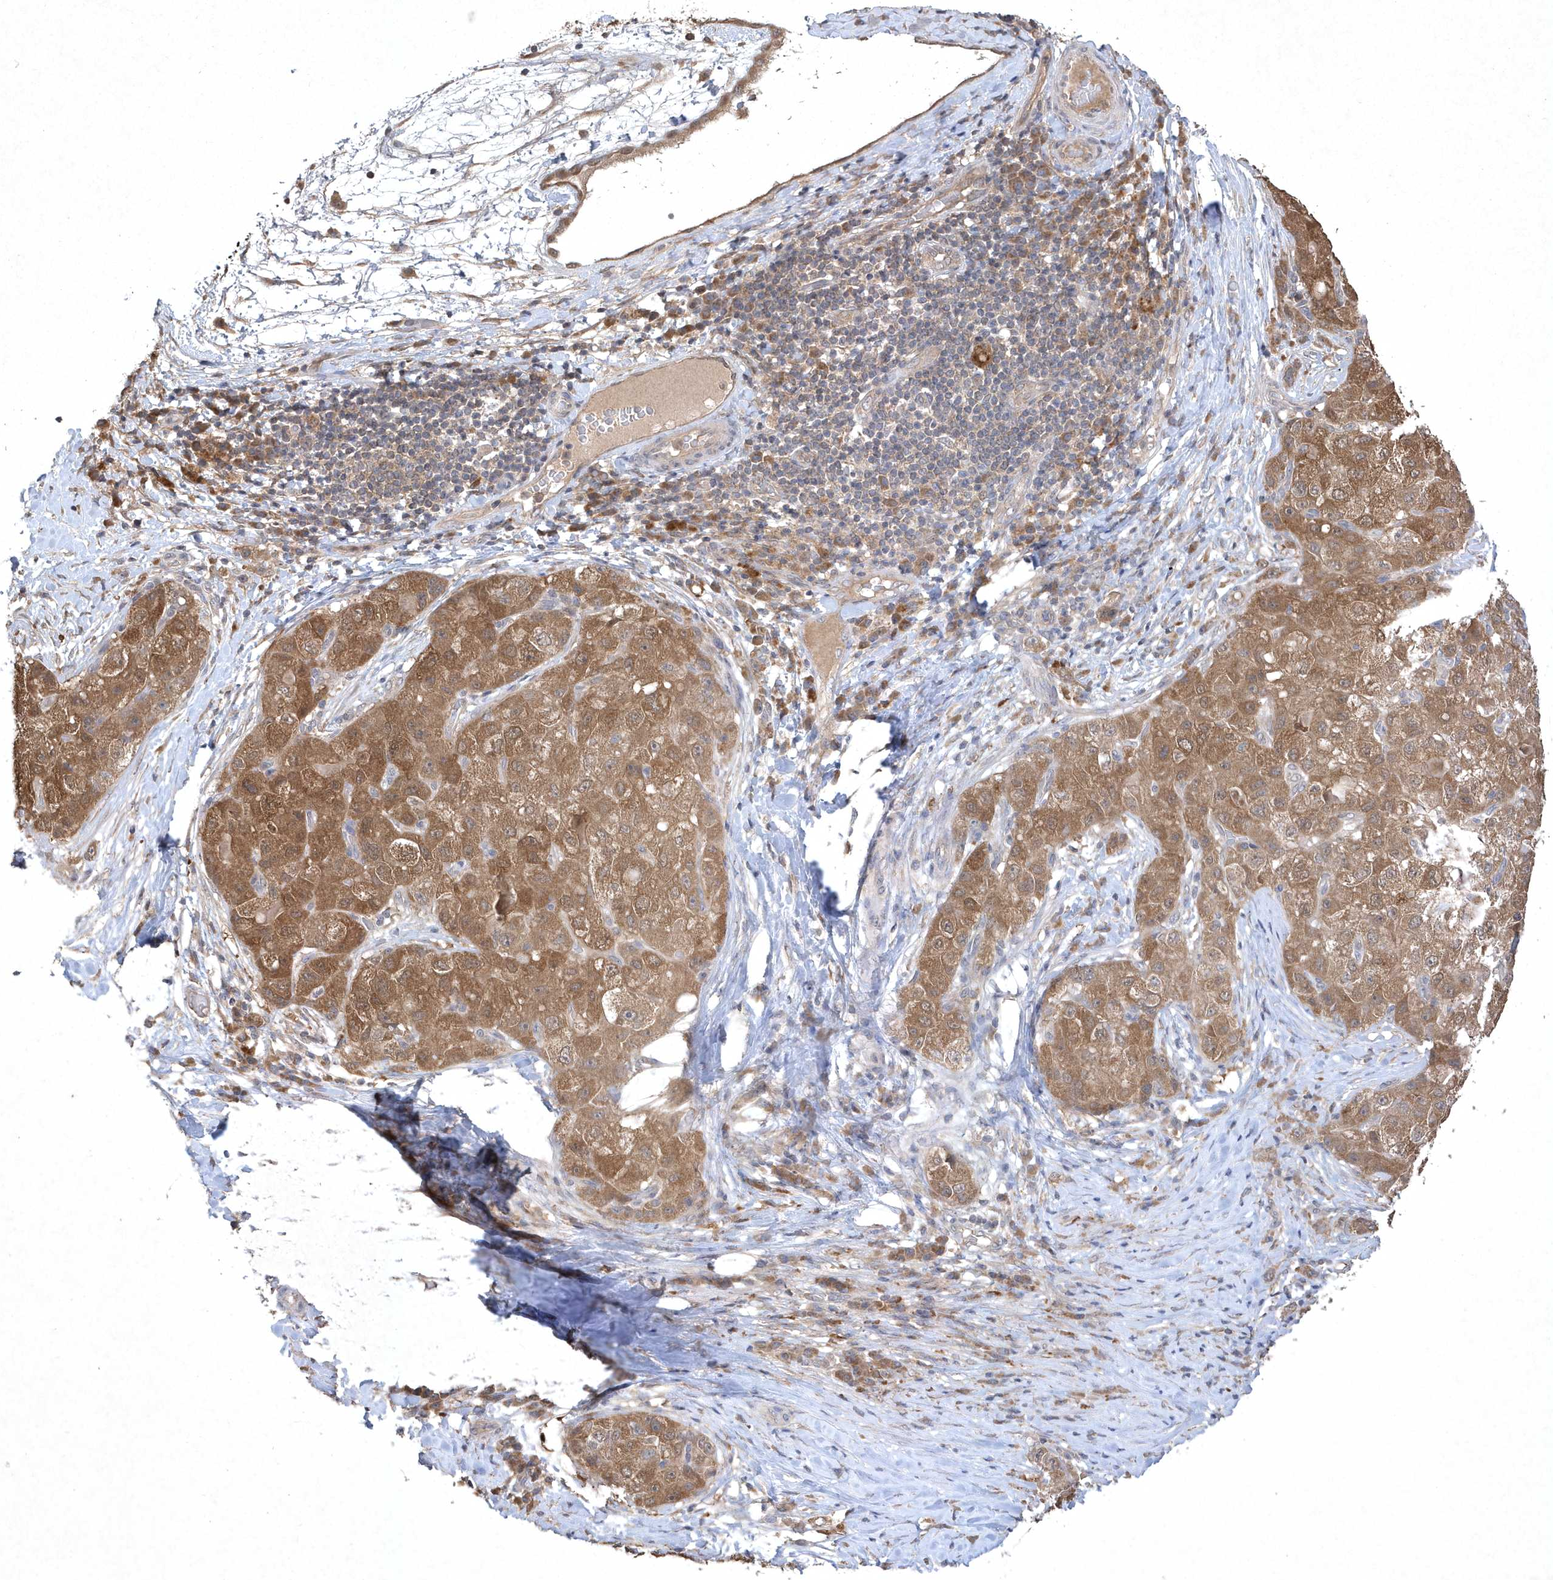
{"staining": {"intensity": "moderate", "quantity": ">75%", "location": "cytoplasmic/membranous,nuclear"}, "tissue": "liver cancer", "cell_type": "Tumor cells", "image_type": "cancer", "snomed": [{"axis": "morphology", "description": "Carcinoma, Hepatocellular, NOS"}, {"axis": "topography", "description": "Liver"}], "caption": "DAB (3,3'-diaminobenzidine) immunohistochemical staining of hepatocellular carcinoma (liver) displays moderate cytoplasmic/membranous and nuclear protein expression in about >75% of tumor cells.", "gene": "AKR7A2", "patient": {"sex": "male", "age": 80}}